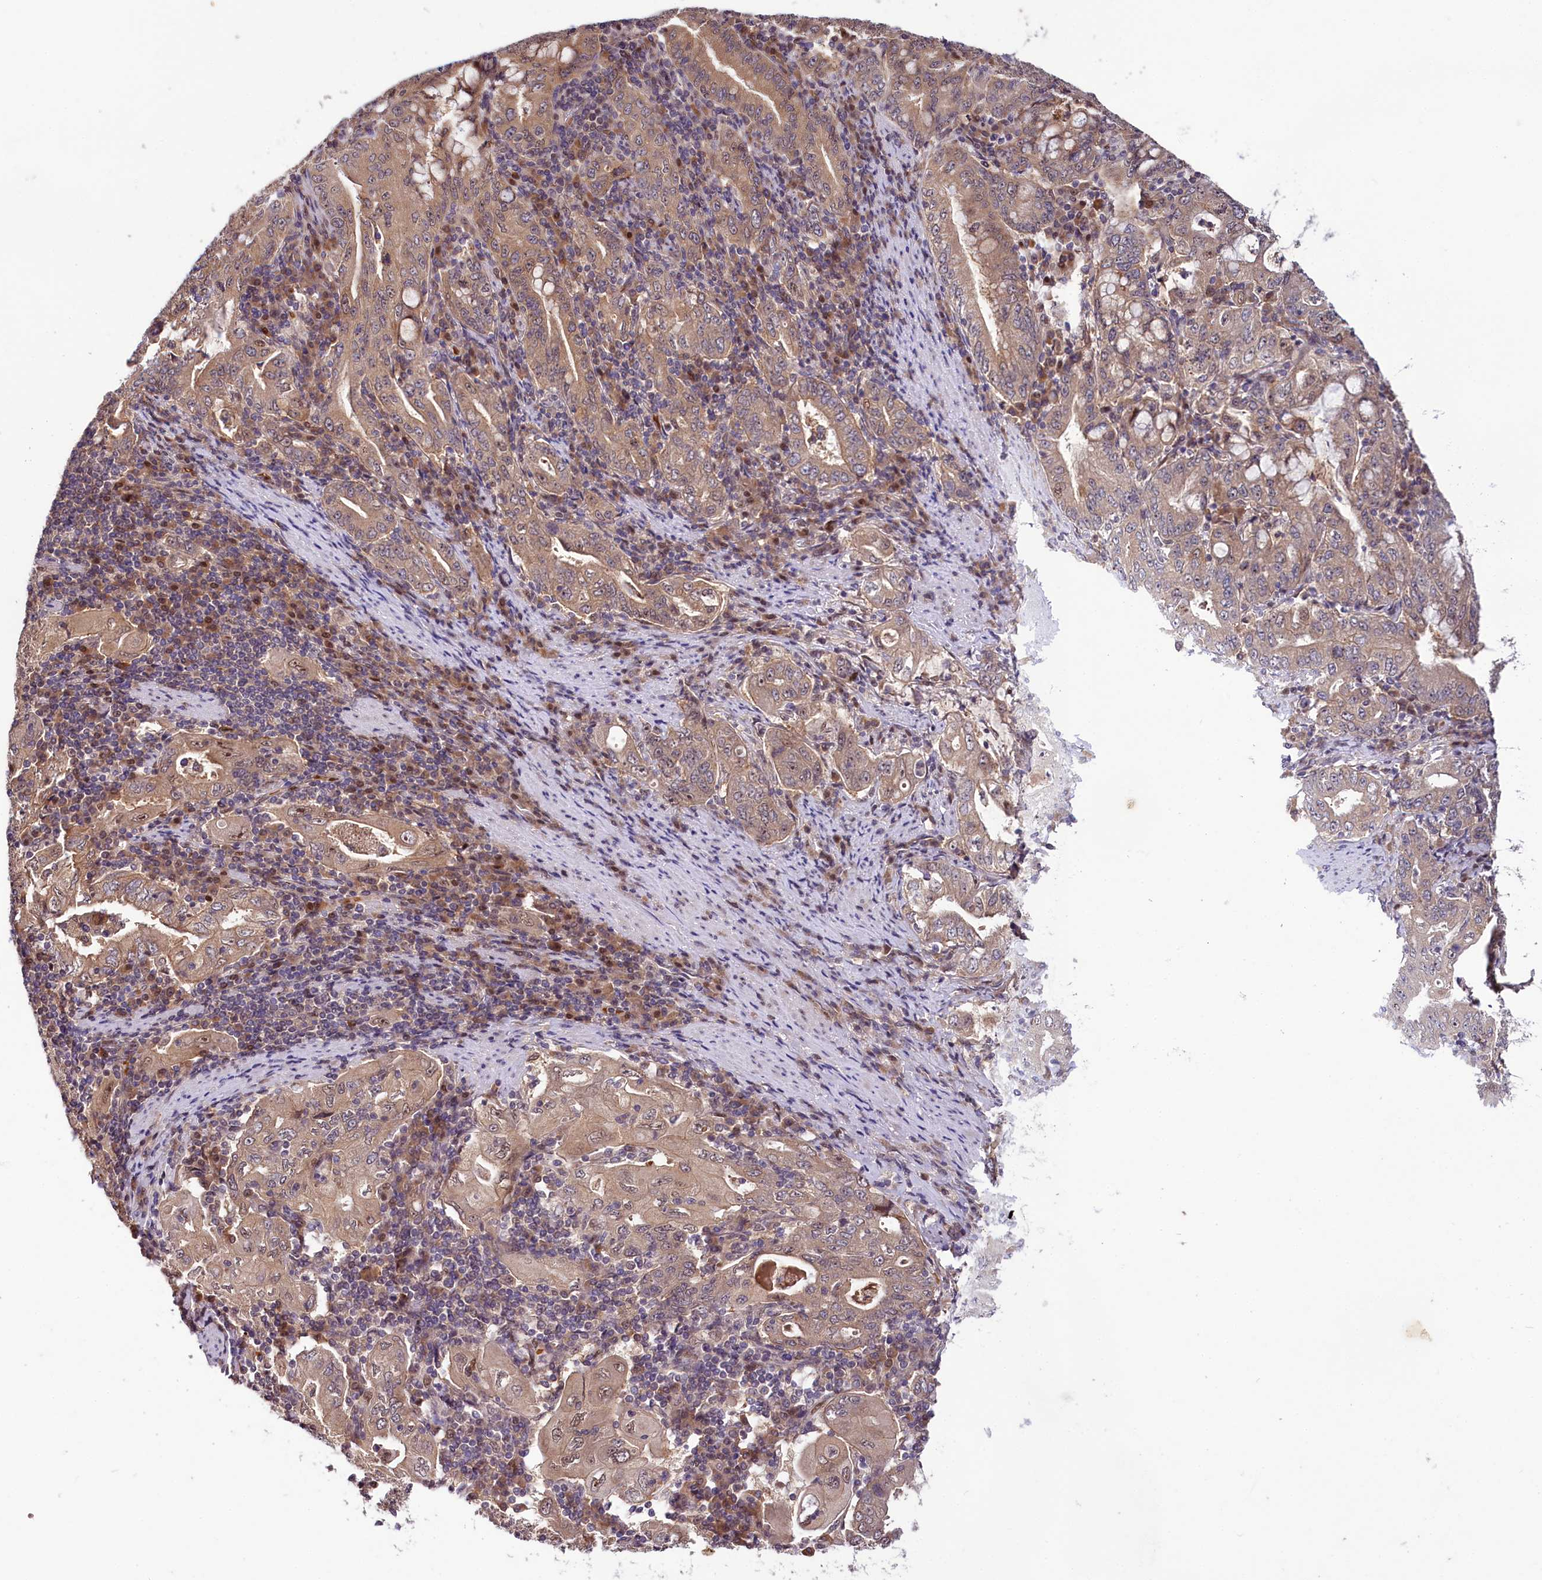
{"staining": {"intensity": "moderate", "quantity": ">75%", "location": "cytoplasmic/membranous"}, "tissue": "stomach cancer", "cell_type": "Tumor cells", "image_type": "cancer", "snomed": [{"axis": "morphology", "description": "Normal tissue, NOS"}, {"axis": "morphology", "description": "Adenocarcinoma, NOS"}, {"axis": "topography", "description": "Esophagus"}, {"axis": "topography", "description": "Stomach, upper"}, {"axis": "topography", "description": "Peripheral nerve tissue"}], "caption": "Human stomach cancer stained for a protein (brown) displays moderate cytoplasmic/membranous positive expression in approximately >75% of tumor cells.", "gene": "N4BP2L1", "patient": {"sex": "male", "age": 62}}